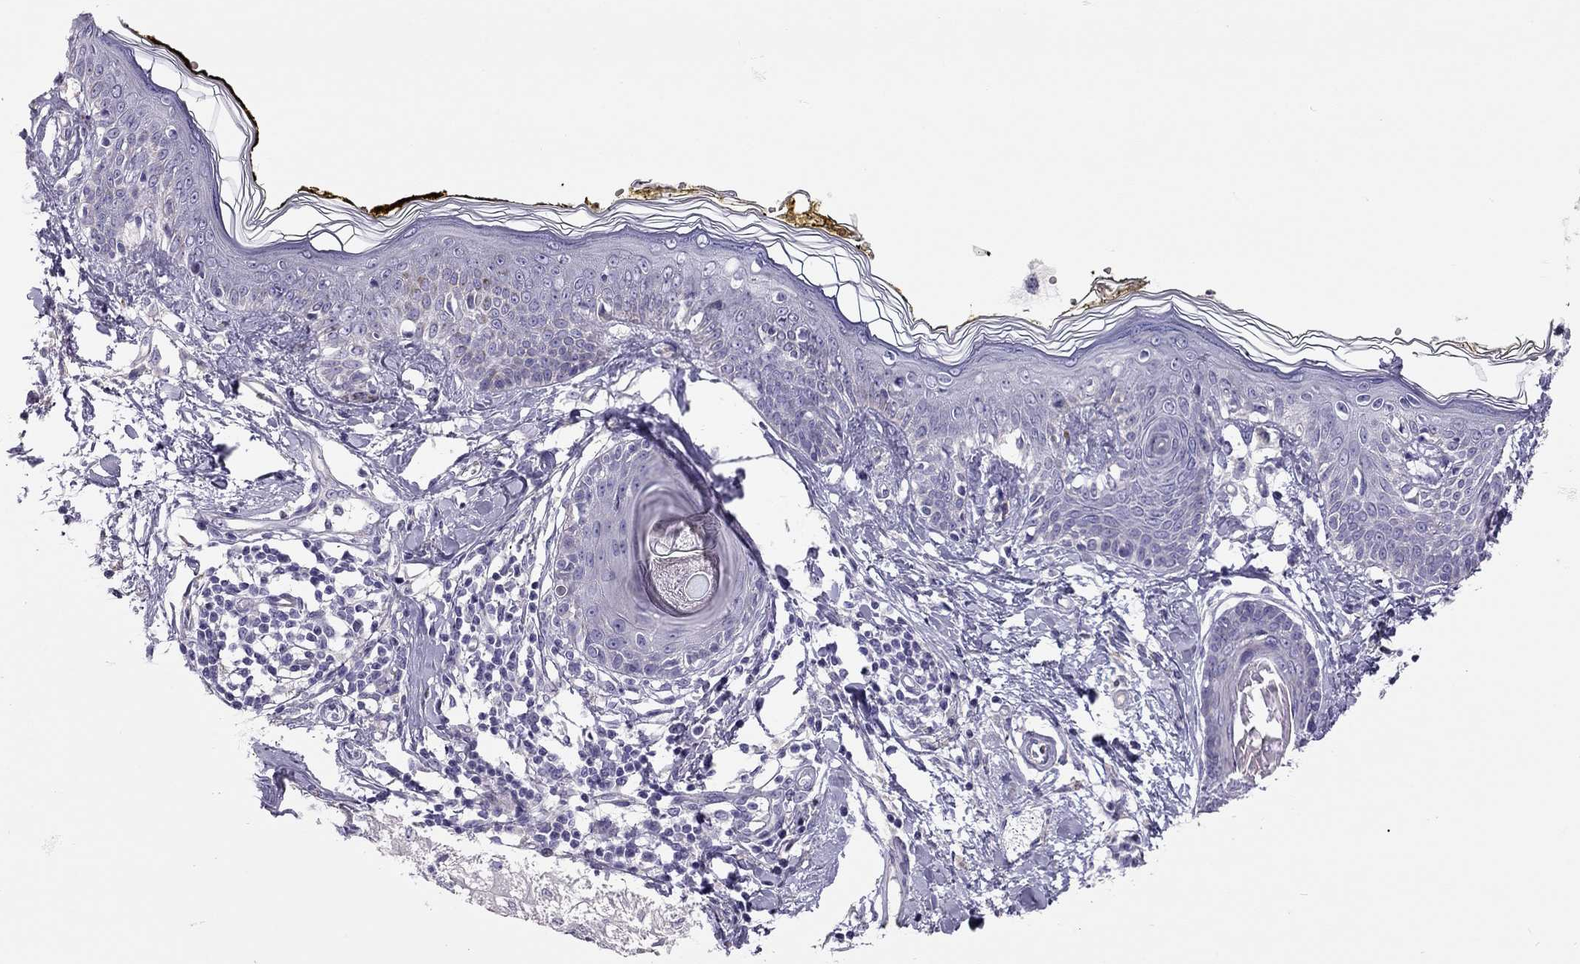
{"staining": {"intensity": "negative", "quantity": "none", "location": "none"}, "tissue": "skin", "cell_type": "Fibroblasts", "image_type": "normal", "snomed": [{"axis": "morphology", "description": "Normal tissue, NOS"}, {"axis": "topography", "description": "Skin"}], "caption": "Normal skin was stained to show a protein in brown. There is no significant staining in fibroblasts.", "gene": "SCARB1", "patient": {"sex": "male", "age": 76}}